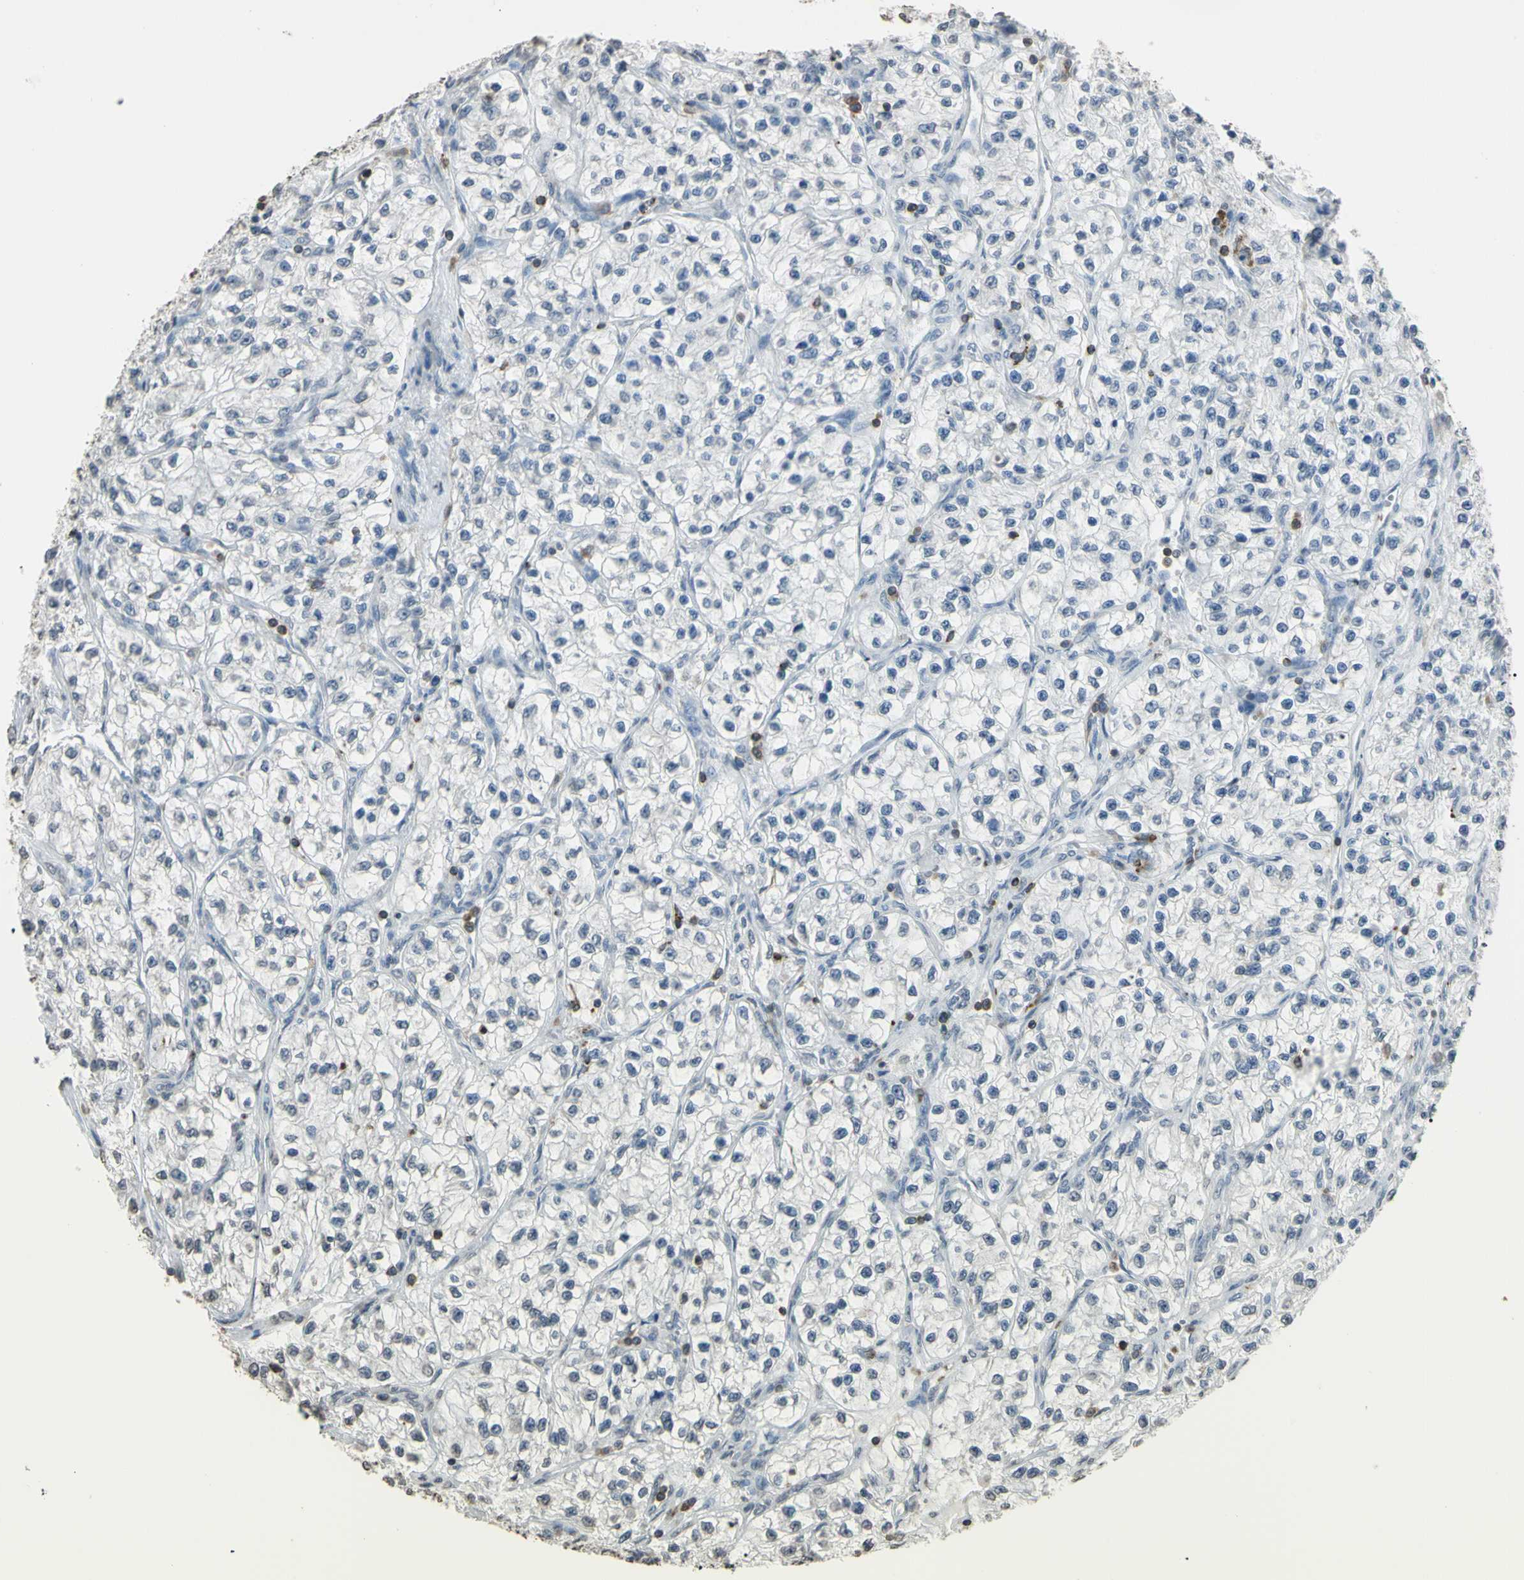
{"staining": {"intensity": "negative", "quantity": "none", "location": "none"}, "tissue": "renal cancer", "cell_type": "Tumor cells", "image_type": "cancer", "snomed": [{"axis": "morphology", "description": "Adenocarcinoma, NOS"}, {"axis": "topography", "description": "Kidney"}], "caption": "This image is of renal cancer stained with immunohistochemistry (IHC) to label a protein in brown with the nuclei are counter-stained blue. There is no staining in tumor cells.", "gene": "PSTPIP1", "patient": {"sex": "female", "age": 57}}